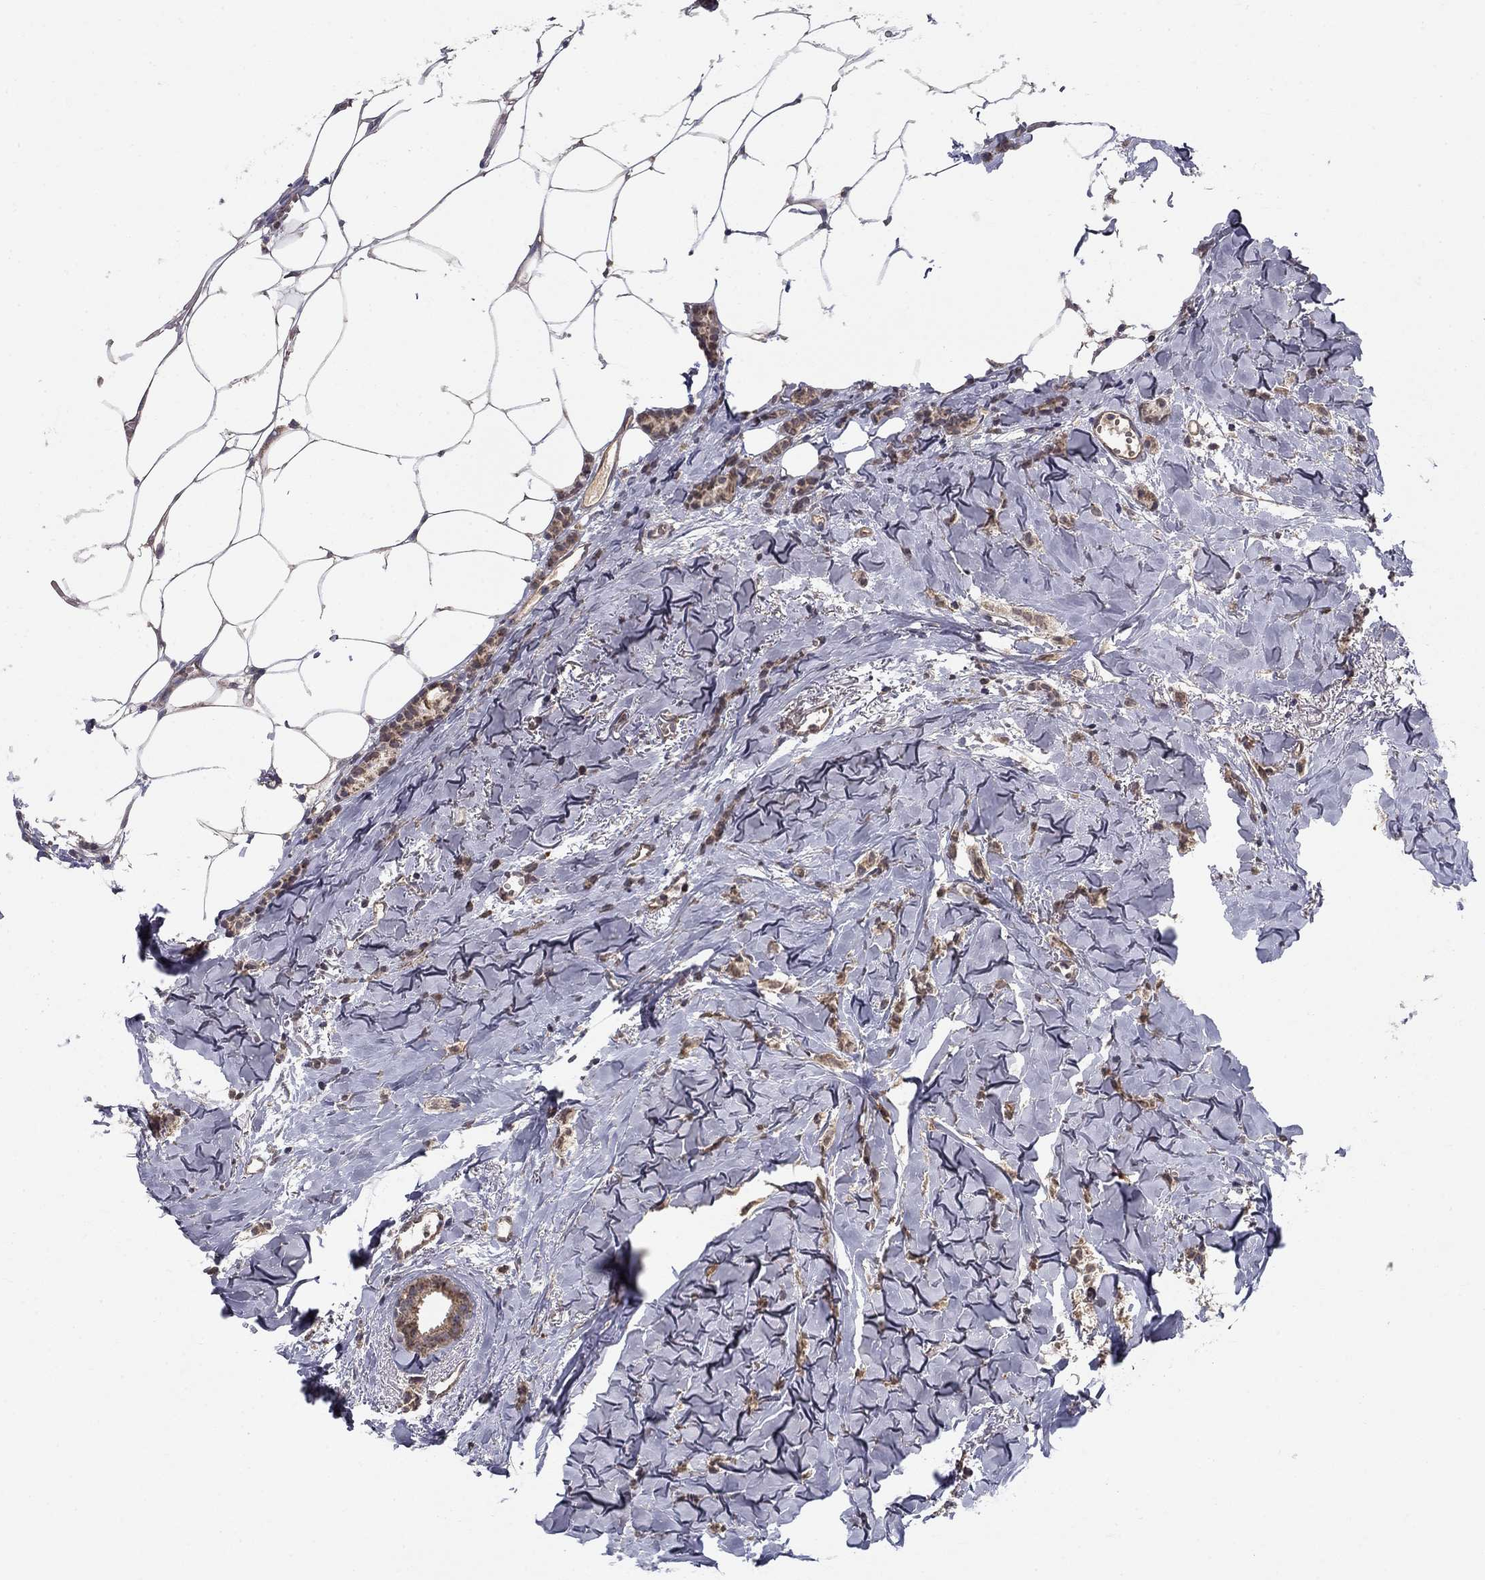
{"staining": {"intensity": "moderate", "quantity": ">75%", "location": "cytoplasmic/membranous"}, "tissue": "breast cancer", "cell_type": "Tumor cells", "image_type": "cancer", "snomed": [{"axis": "morphology", "description": "Duct carcinoma"}, {"axis": "topography", "description": "Breast"}], "caption": "Immunohistochemical staining of breast cancer (intraductal carcinoma) exhibits medium levels of moderate cytoplasmic/membranous staining in about >75% of tumor cells. The staining was performed using DAB, with brown indicating positive protein expression. Nuclei are stained blue with hematoxylin.", "gene": "SLC2A13", "patient": {"sex": "female", "age": 85}}